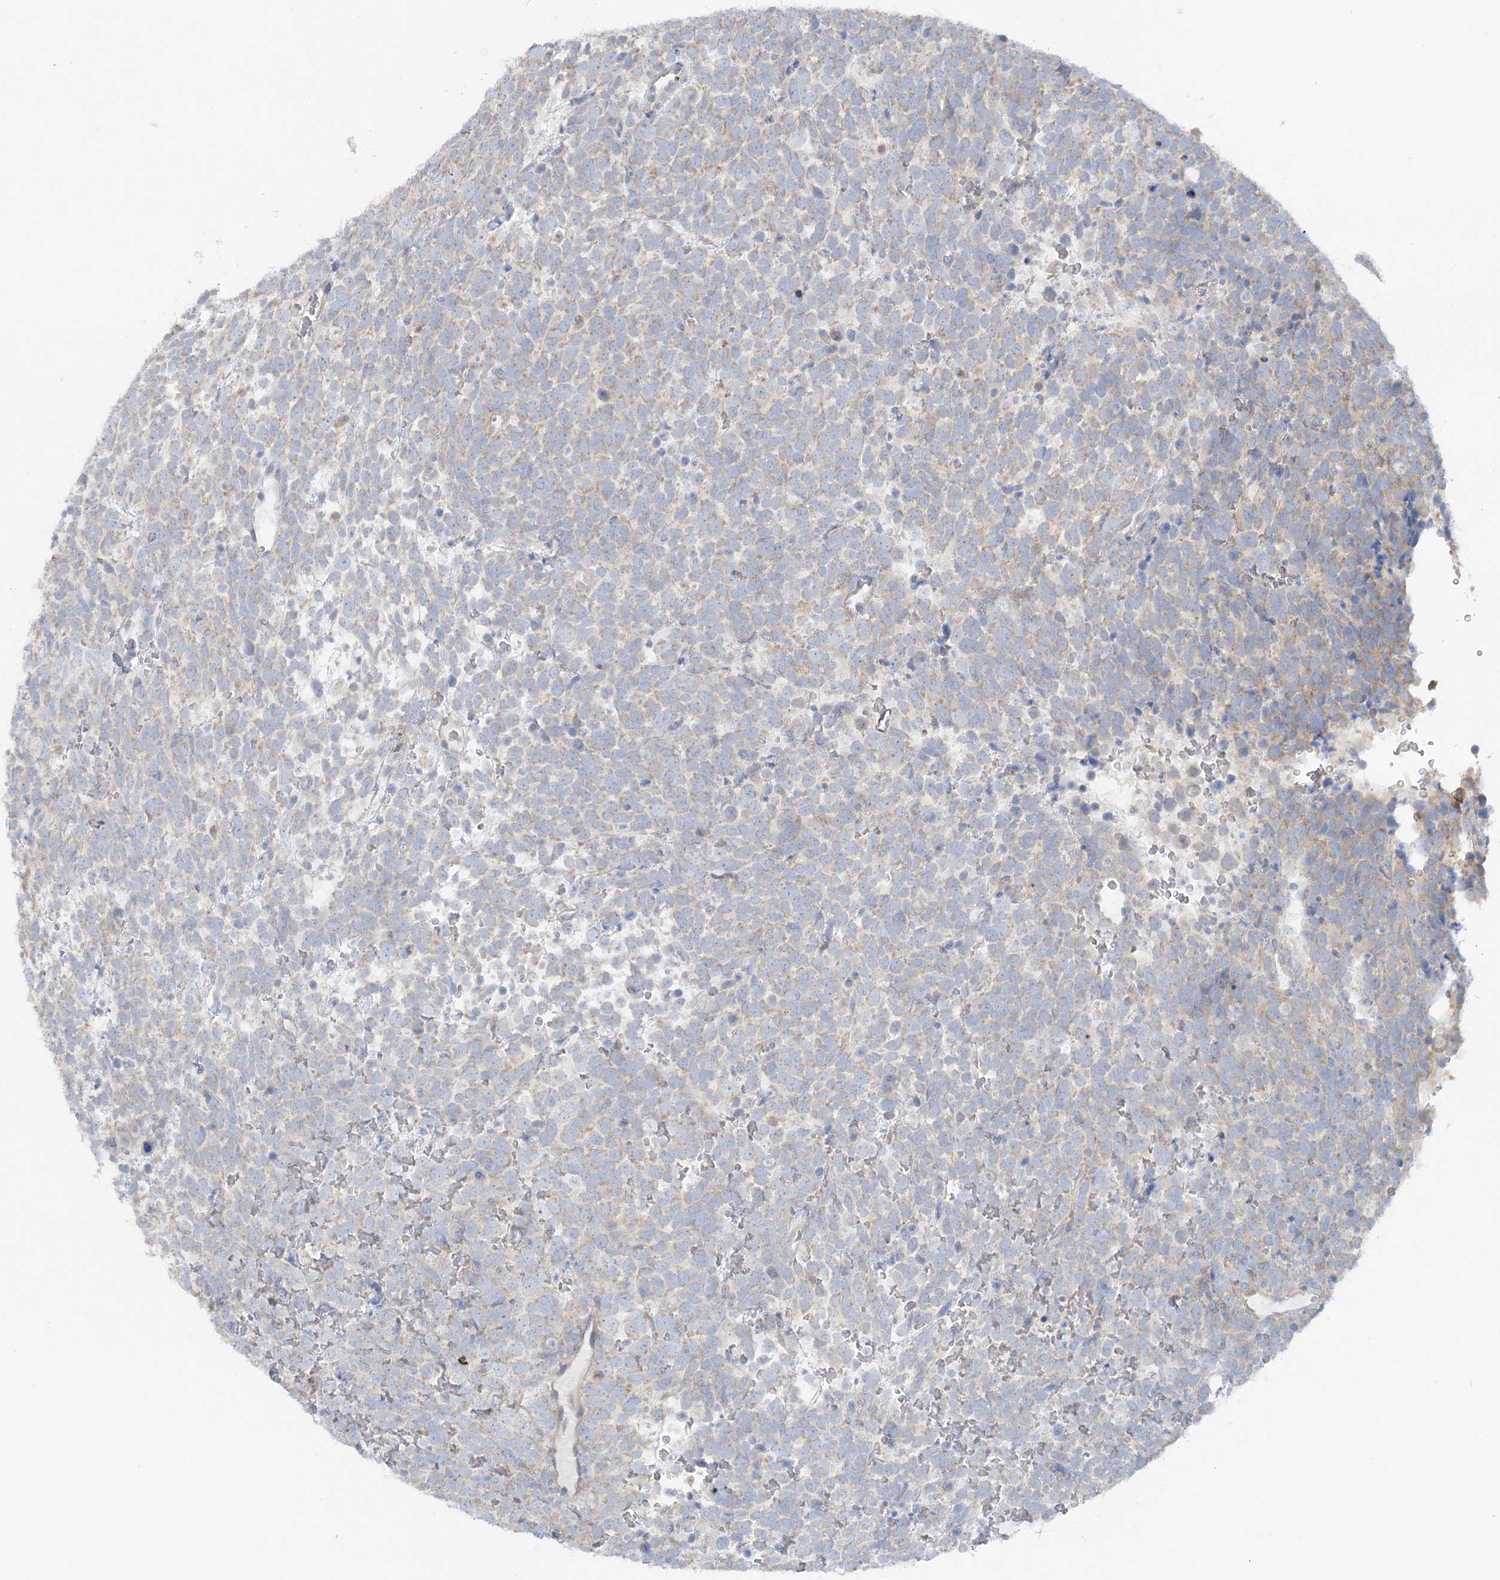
{"staining": {"intensity": "negative", "quantity": "none", "location": "none"}, "tissue": "urothelial cancer", "cell_type": "Tumor cells", "image_type": "cancer", "snomed": [{"axis": "morphology", "description": "Urothelial carcinoma, High grade"}, {"axis": "topography", "description": "Urinary bladder"}], "caption": "Human urothelial cancer stained for a protein using IHC exhibits no staining in tumor cells.", "gene": "TBC1D5", "patient": {"sex": "female", "age": 82}}